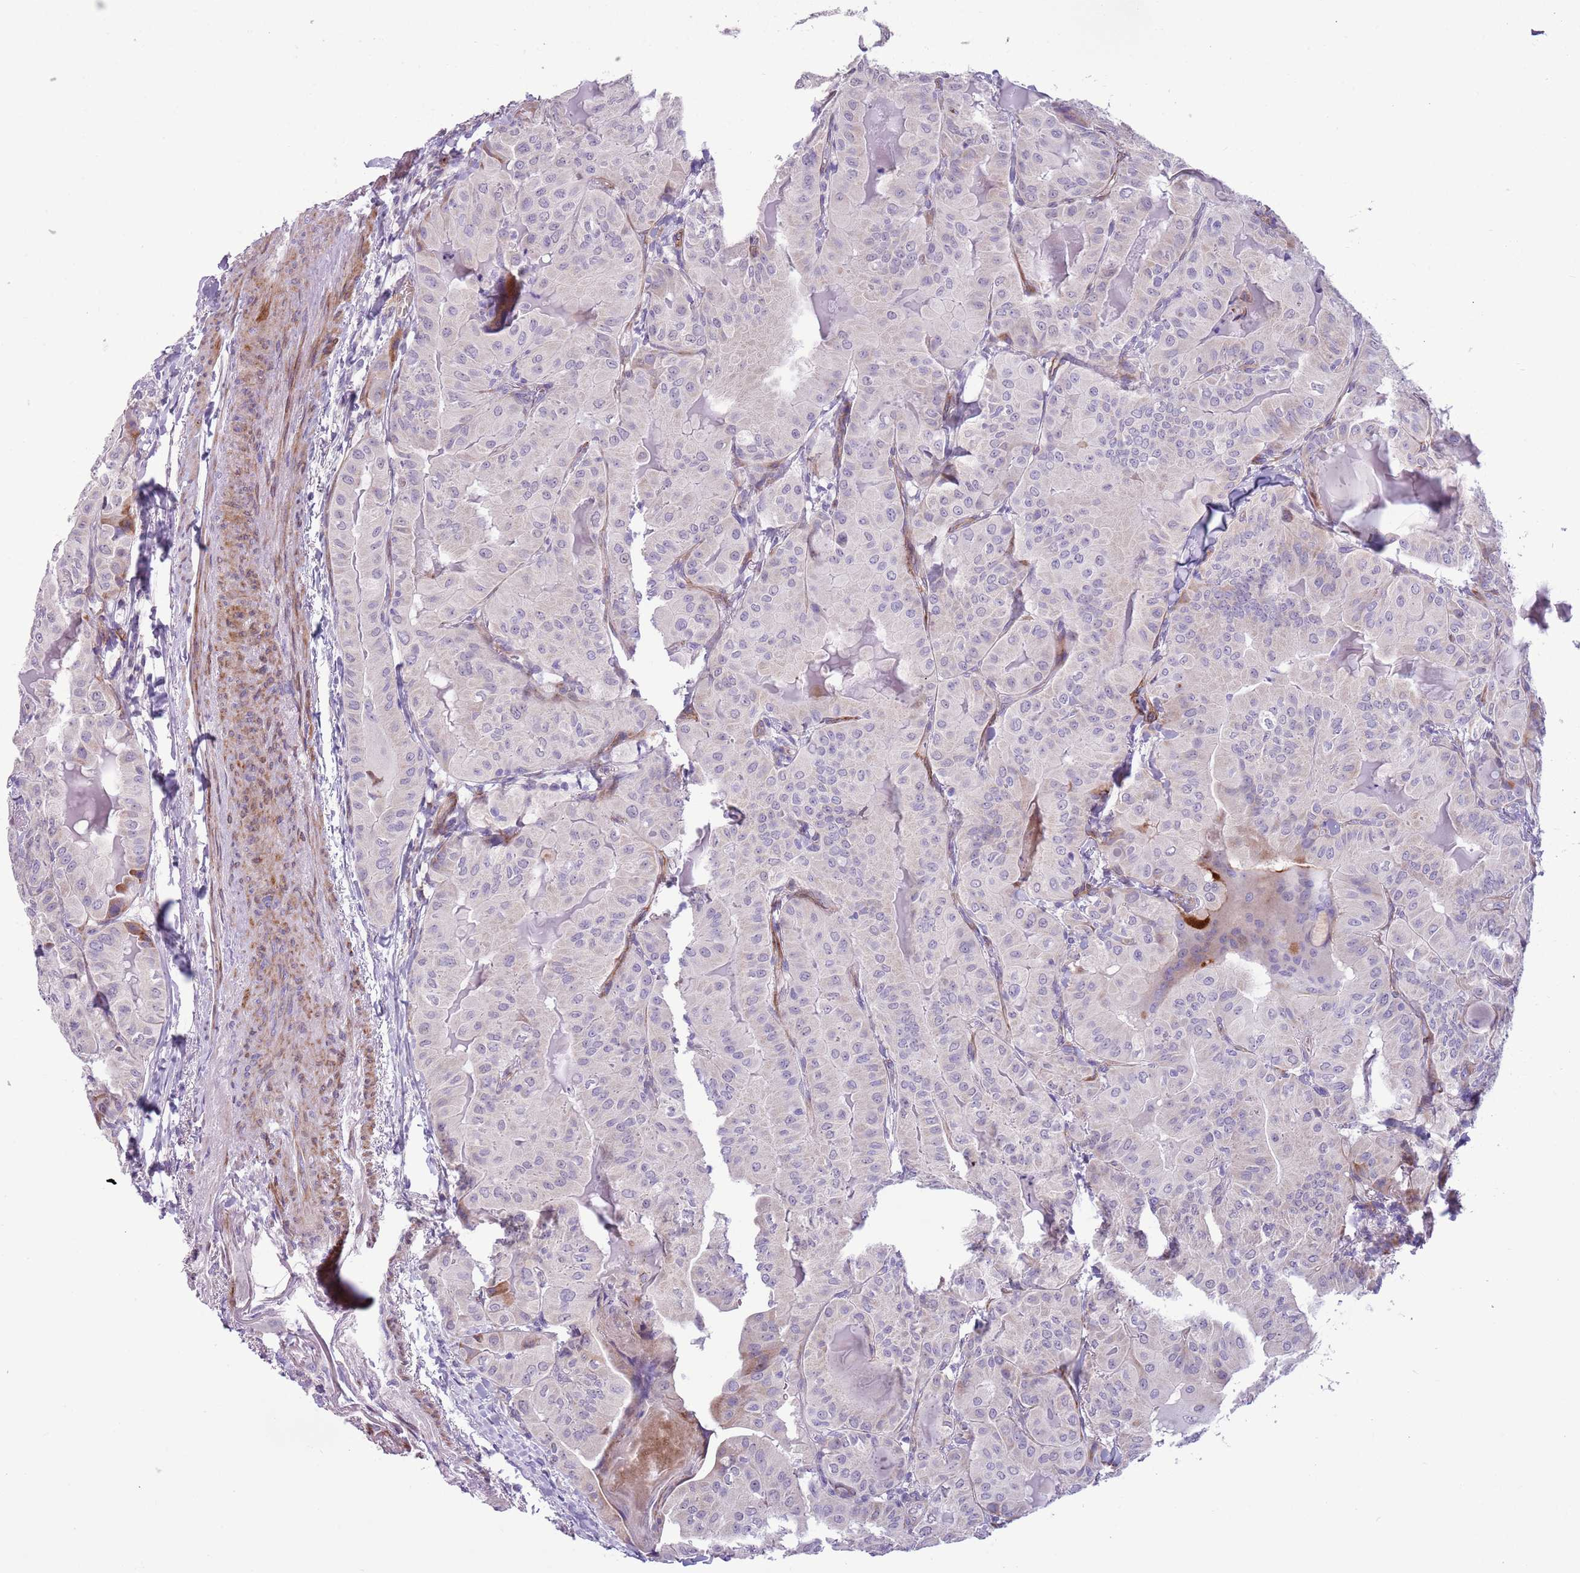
{"staining": {"intensity": "negative", "quantity": "none", "location": "none"}, "tissue": "thyroid cancer", "cell_type": "Tumor cells", "image_type": "cancer", "snomed": [{"axis": "morphology", "description": "Papillary adenocarcinoma, NOS"}, {"axis": "topography", "description": "Thyroid gland"}], "caption": "Immunohistochemistry micrograph of neoplastic tissue: human thyroid papillary adenocarcinoma stained with DAB (3,3'-diaminobenzidine) displays no significant protein positivity in tumor cells.", "gene": "MRPL32", "patient": {"sex": "female", "age": 68}}